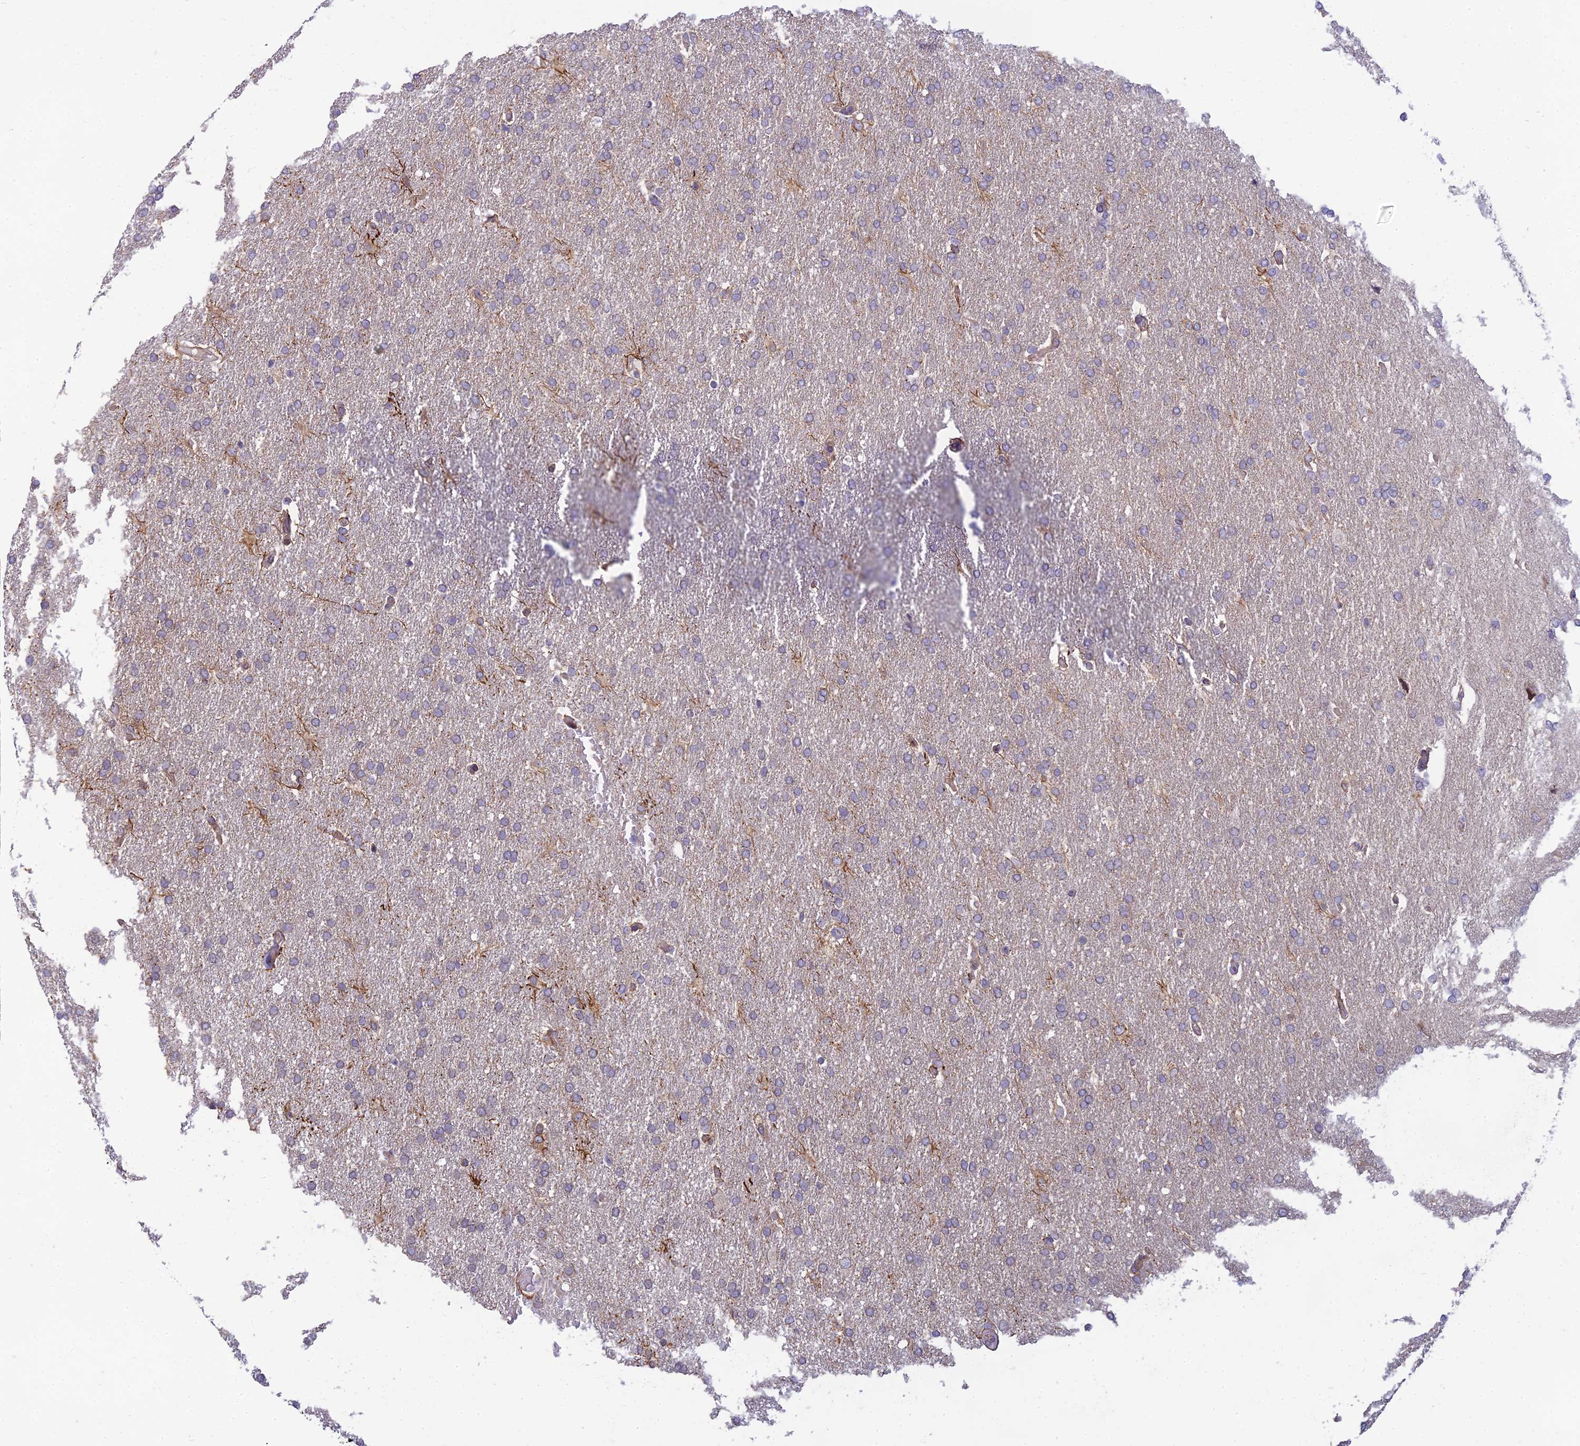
{"staining": {"intensity": "negative", "quantity": "none", "location": "none"}, "tissue": "glioma", "cell_type": "Tumor cells", "image_type": "cancer", "snomed": [{"axis": "morphology", "description": "Glioma, malignant, High grade"}, {"axis": "topography", "description": "Brain"}], "caption": "Glioma was stained to show a protein in brown. There is no significant expression in tumor cells.", "gene": "DTX2", "patient": {"sex": "male", "age": 72}}